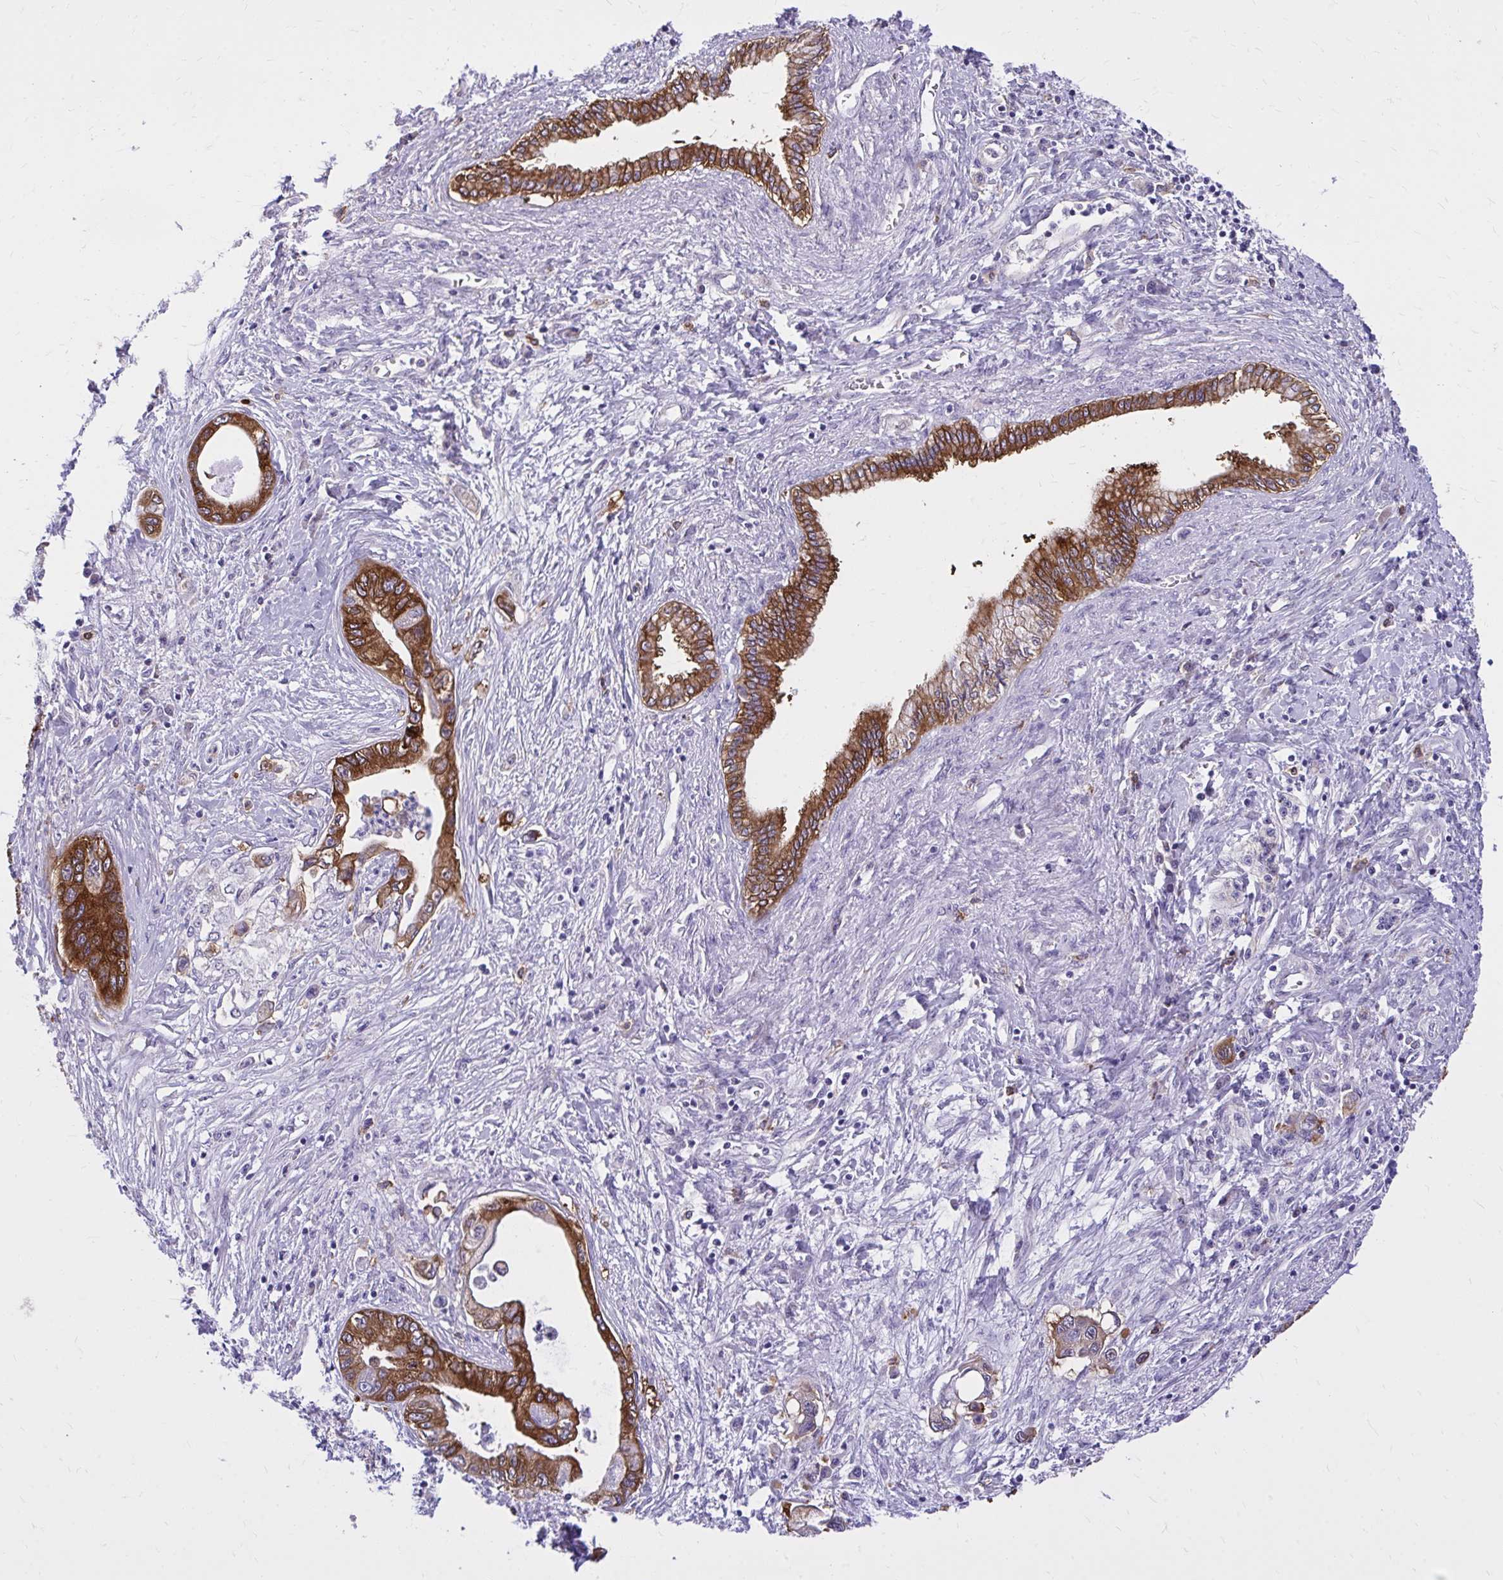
{"staining": {"intensity": "strong", "quantity": ">75%", "location": "cytoplasmic/membranous"}, "tissue": "pancreatic cancer", "cell_type": "Tumor cells", "image_type": "cancer", "snomed": [{"axis": "morphology", "description": "Adenocarcinoma, NOS"}, {"axis": "topography", "description": "Pancreas"}], "caption": "Human pancreatic cancer stained with a protein marker reveals strong staining in tumor cells.", "gene": "EPB41L1", "patient": {"sex": "male", "age": 61}}